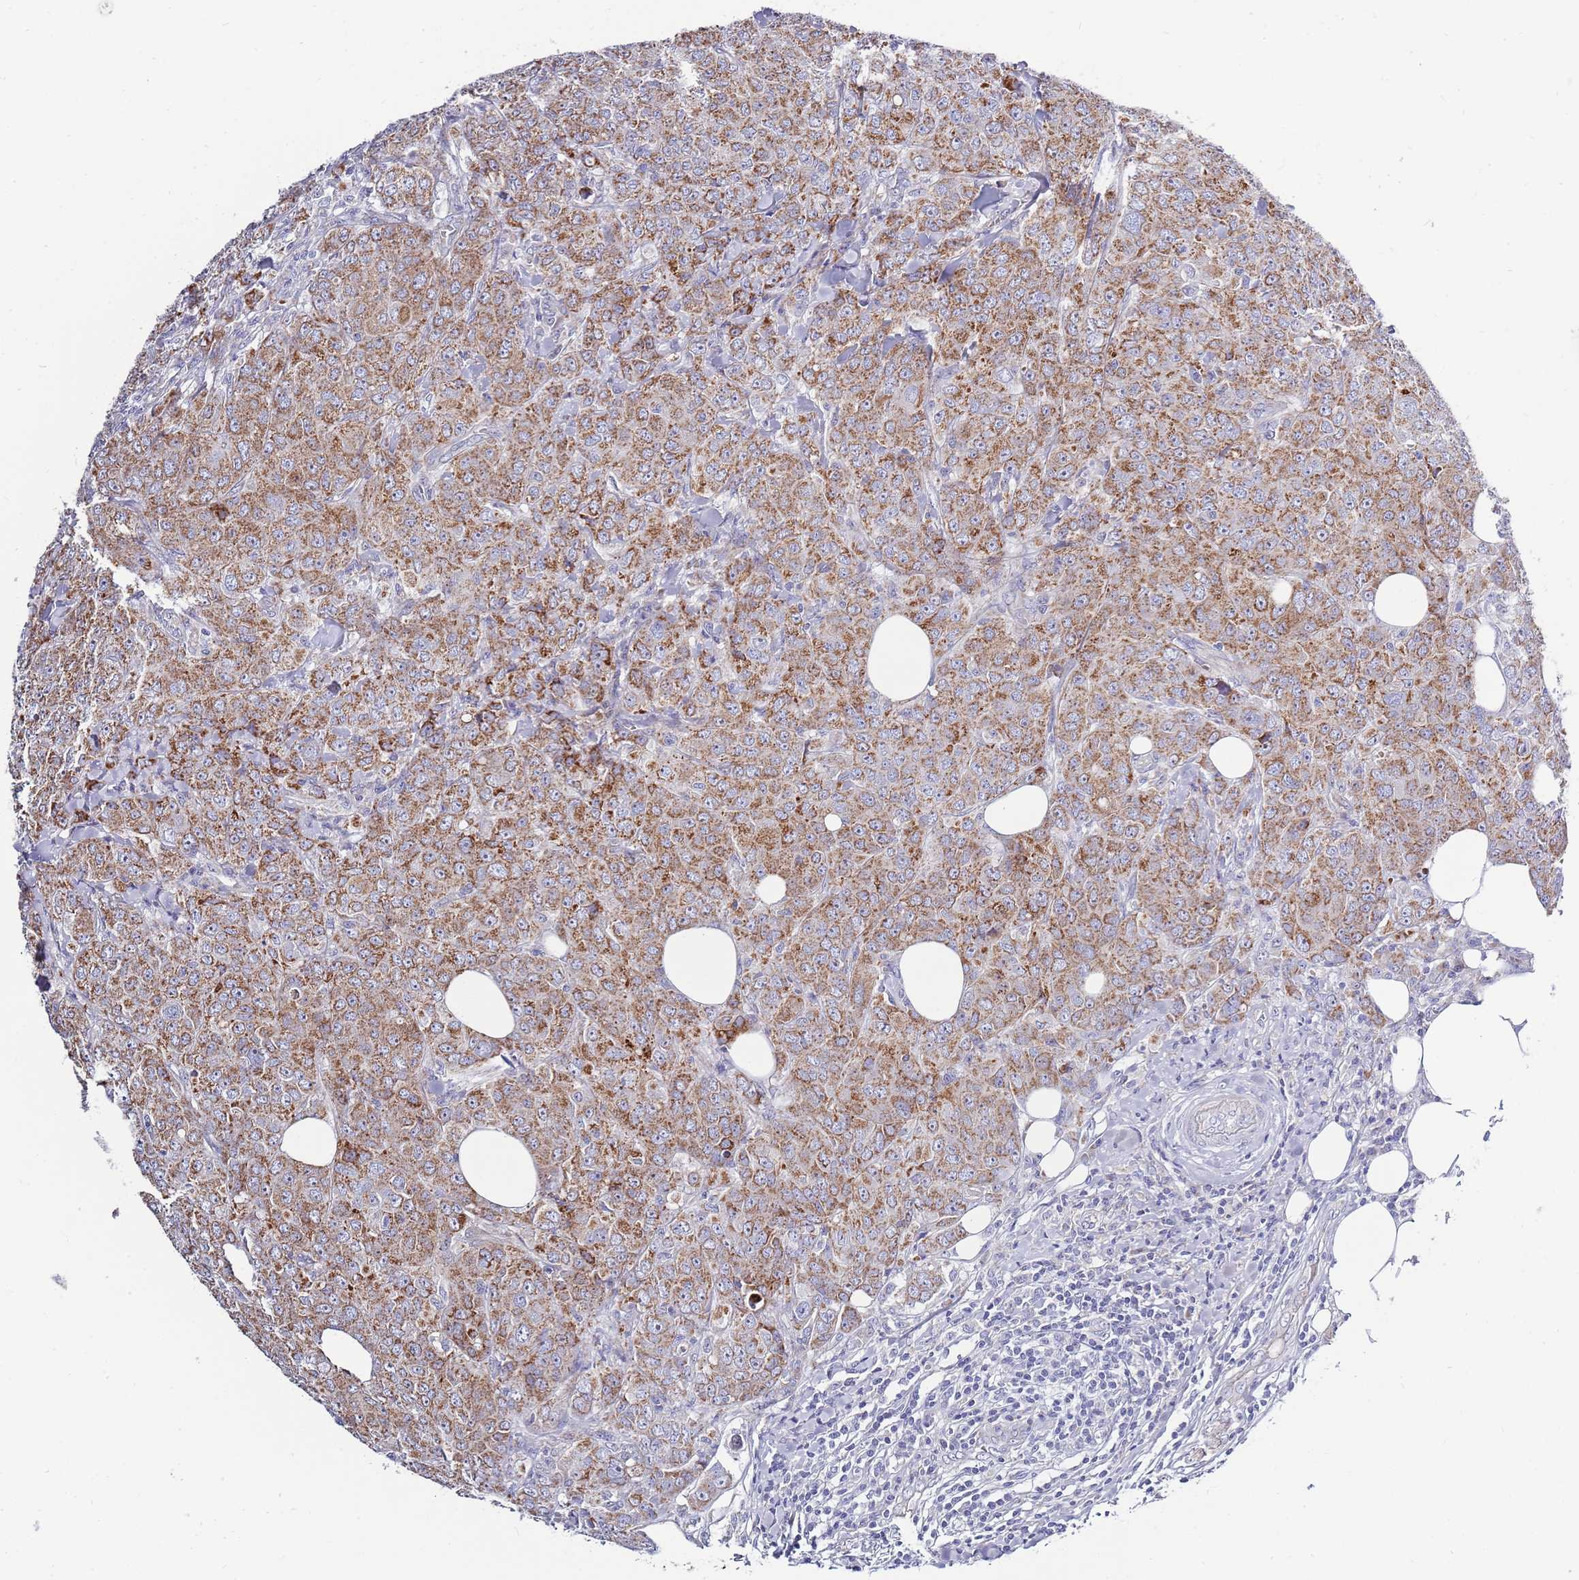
{"staining": {"intensity": "moderate", "quantity": ">75%", "location": "cytoplasmic/membranous"}, "tissue": "breast cancer", "cell_type": "Tumor cells", "image_type": "cancer", "snomed": [{"axis": "morphology", "description": "Duct carcinoma"}, {"axis": "topography", "description": "Breast"}], "caption": "Moderate cytoplasmic/membranous protein positivity is appreciated in approximately >75% of tumor cells in breast intraductal carcinoma.", "gene": "EMC8", "patient": {"sex": "female", "age": 43}}